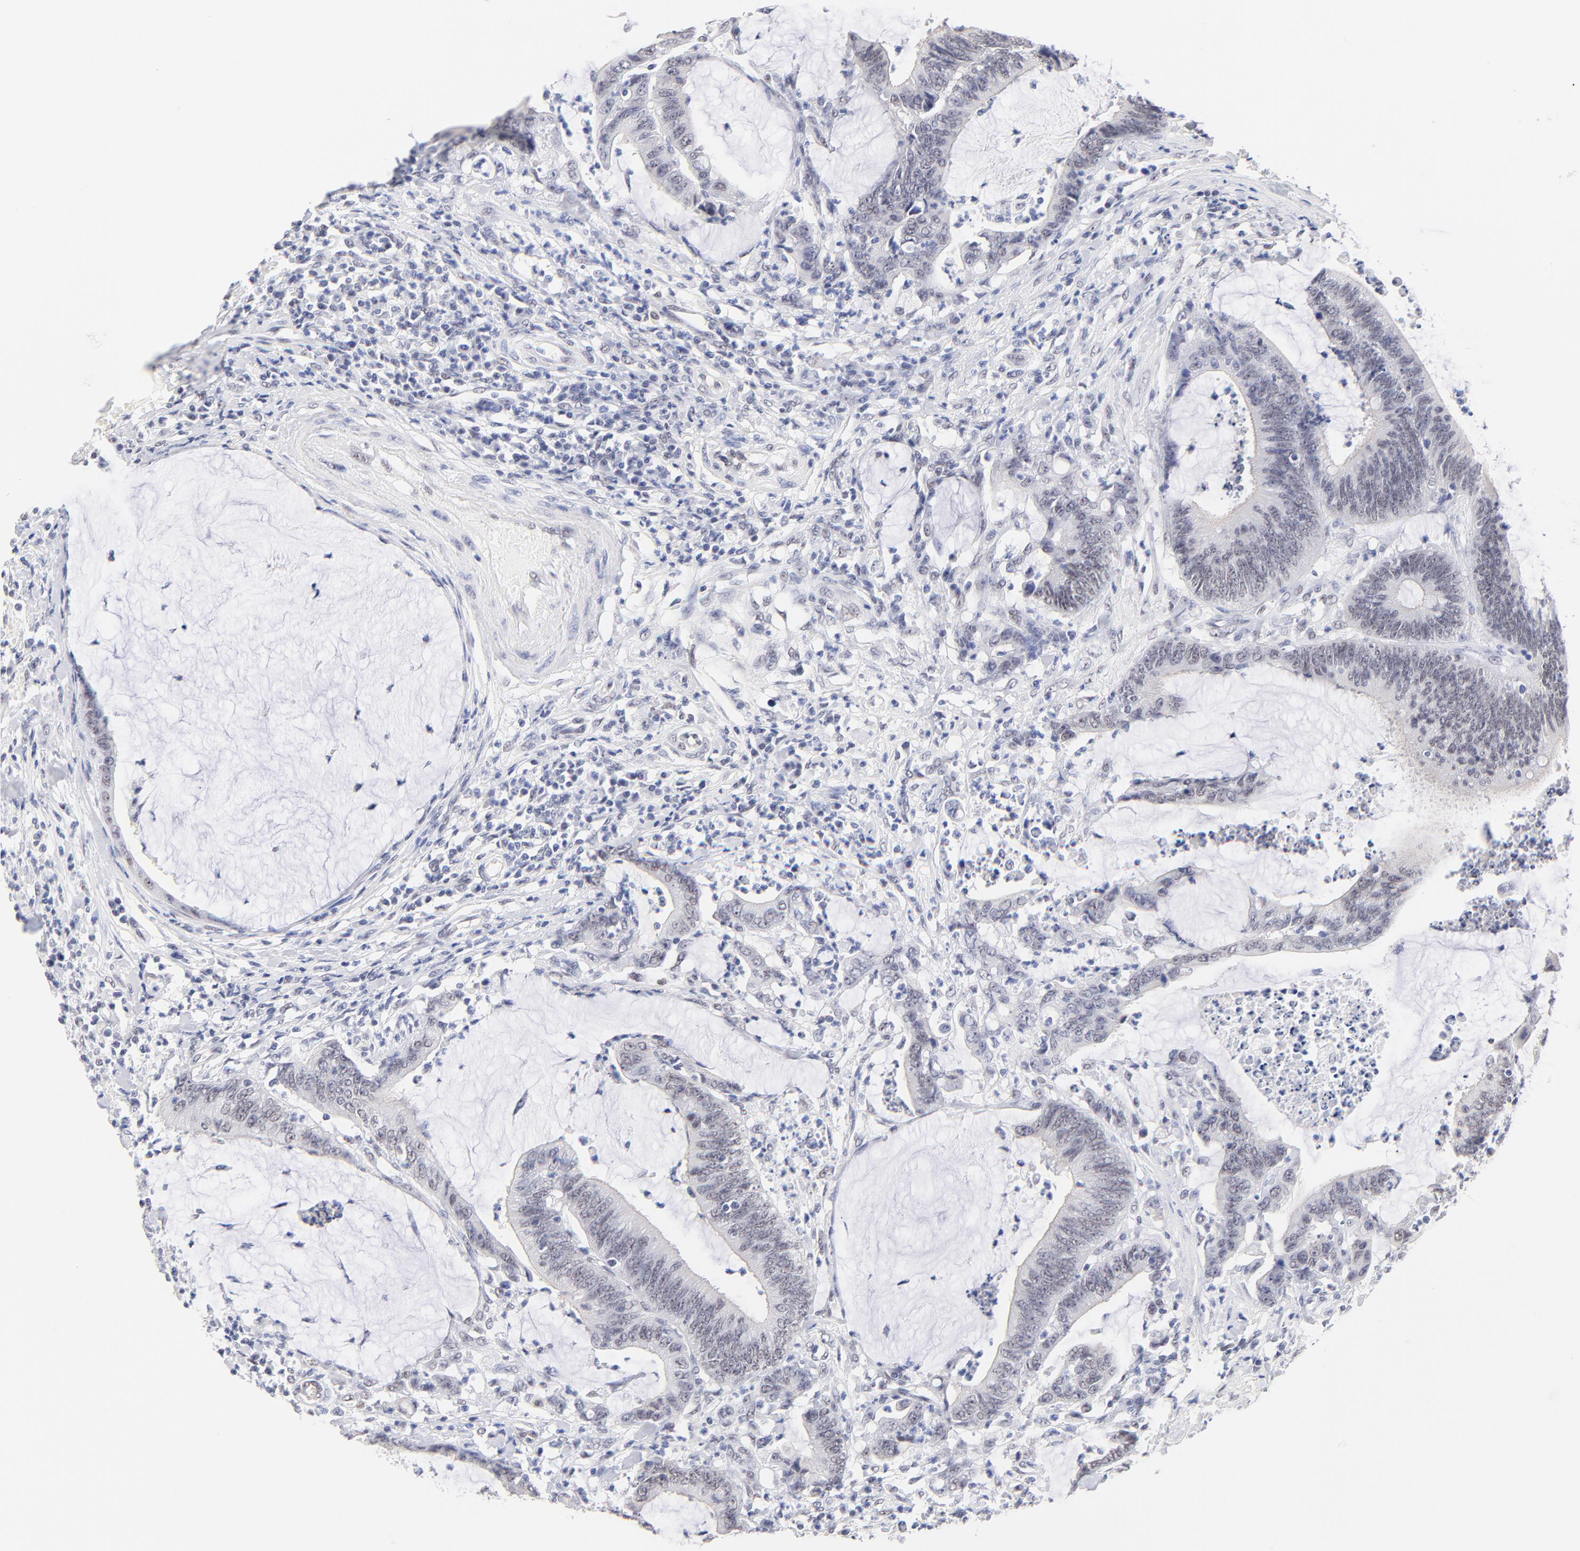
{"staining": {"intensity": "negative", "quantity": "none", "location": "none"}, "tissue": "colorectal cancer", "cell_type": "Tumor cells", "image_type": "cancer", "snomed": [{"axis": "morphology", "description": "Adenocarcinoma, NOS"}, {"axis": "topography", "description": "Rectum"}], "caption": "High power microscopy micrograph of an immunohistochemistry (IHC) micrograph of colorectal cancer, revealing no significant positivity in tumor cells.", "gene": "ZNF74", "patient": {"sex": "female", "age": 66}}